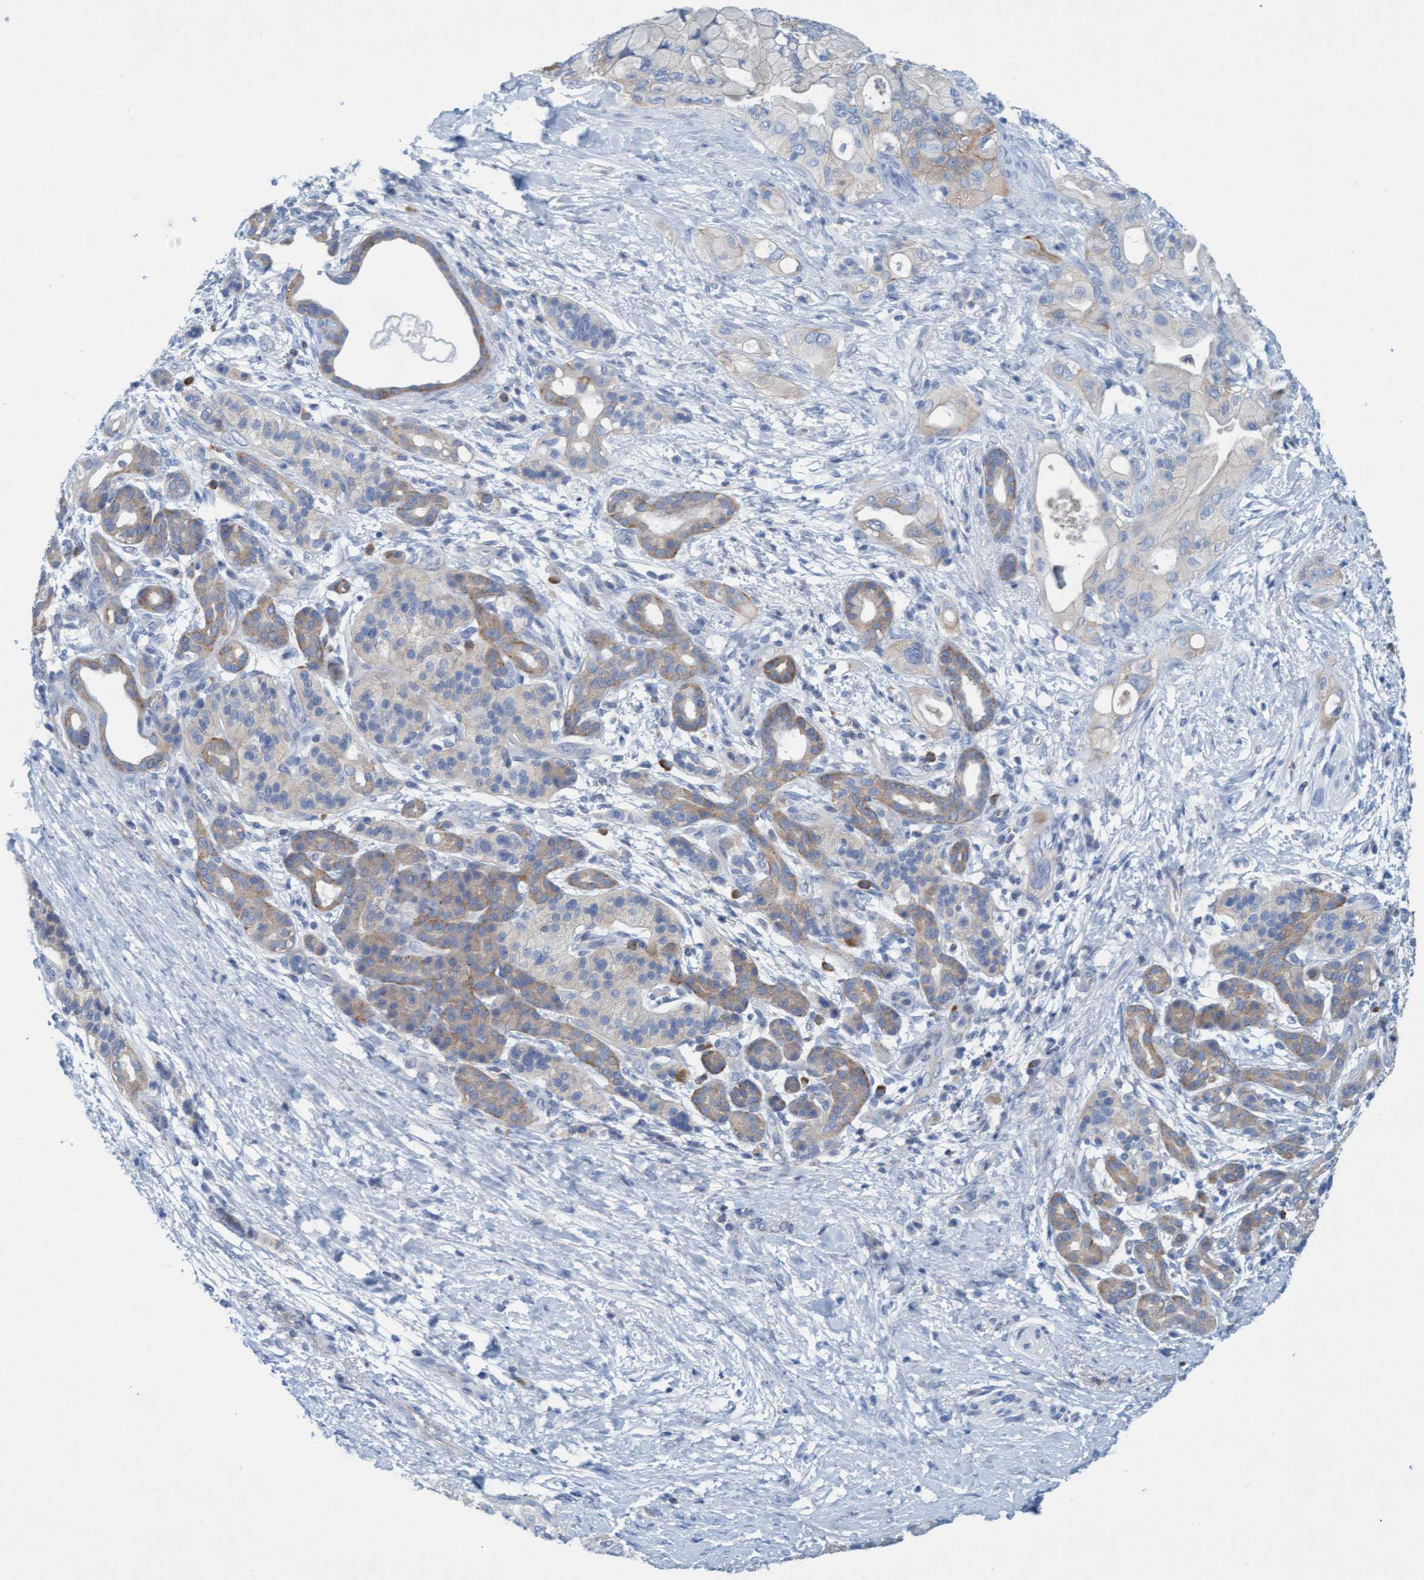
{"staining": {"intensity": "moderate", "quantity": "25%-75%", "location": "cytoplasmic/membranous"}, "tissue": "pancreatic cancer", "cell_type": "Tumor cells", "image_type": "cancer", "snomed": [{"axis": "morphology", "description": "Adenocarcinoma, NOS"}, {"axis": "topography", "description": "Pancreas"}], "caption": "The photomicrograph reveals staining of pancreatic cancer, revealing moderate cytoplasmic/membranous protein positivity (brown color) within tumor cells.", "gene": "SIGIRR", "patient": {"sex": "male", "age": 59}}